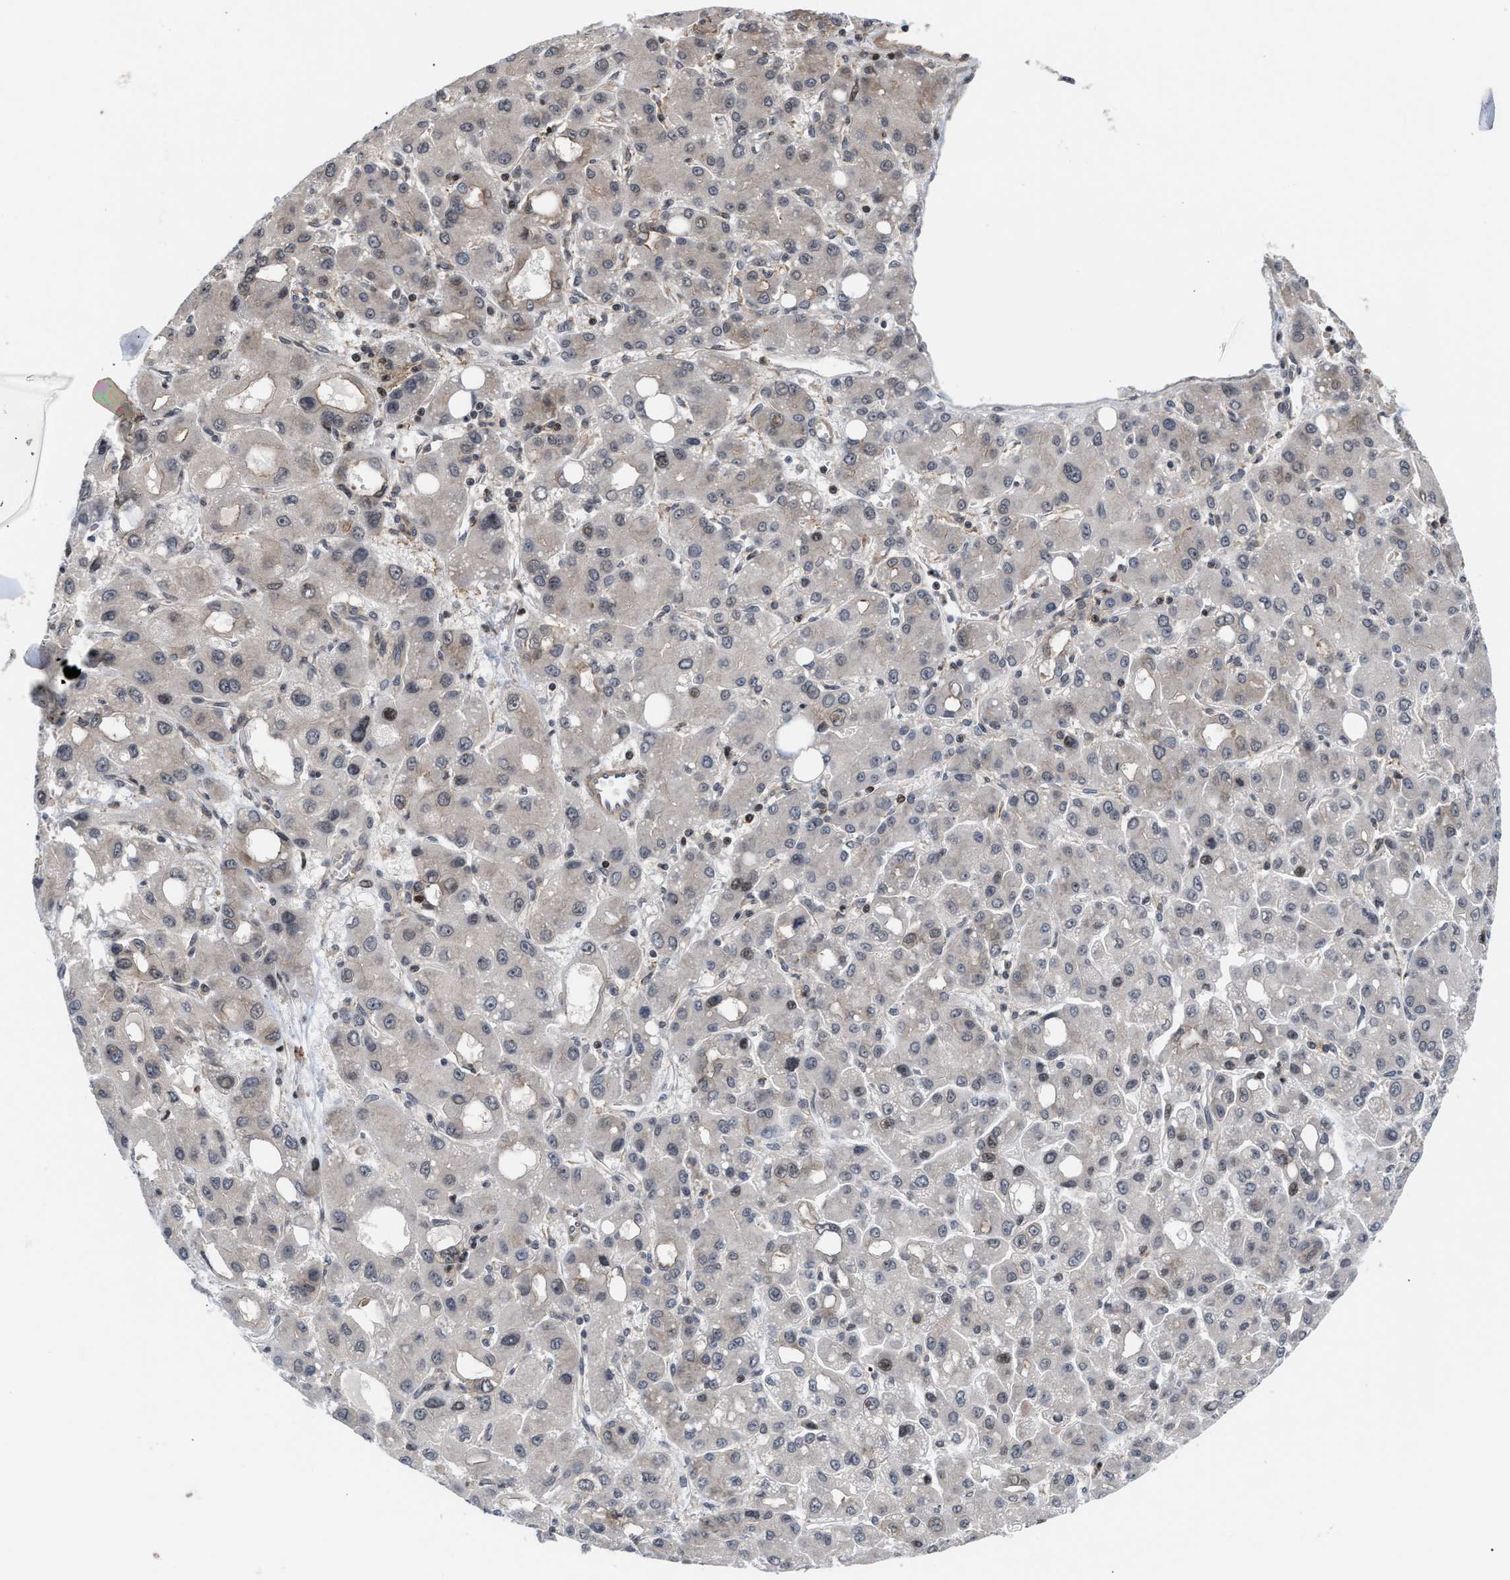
{"staining": {"intensity": "negative", "quantity": "none", "location": "none"}, "tissue": "liver cancer", "cell_type": "Tumor cells", "image_type": "cancer", "snomed": [{"axis": "morphology", "description": "Carcinoma, Hepatocellular, NOS"}, {"axis": "topography", "description": "Liver"}], "caption": "Tumor cells show no significant protein staining in liver cancer (hepatocellular carcinoma). (Brightfield microscopy of DAB (3,3'-diaminobenzidine) immunohistochemistry at high magnification).", "gene": "STAU2", "patient": {"sex": "male", "age": 55}}